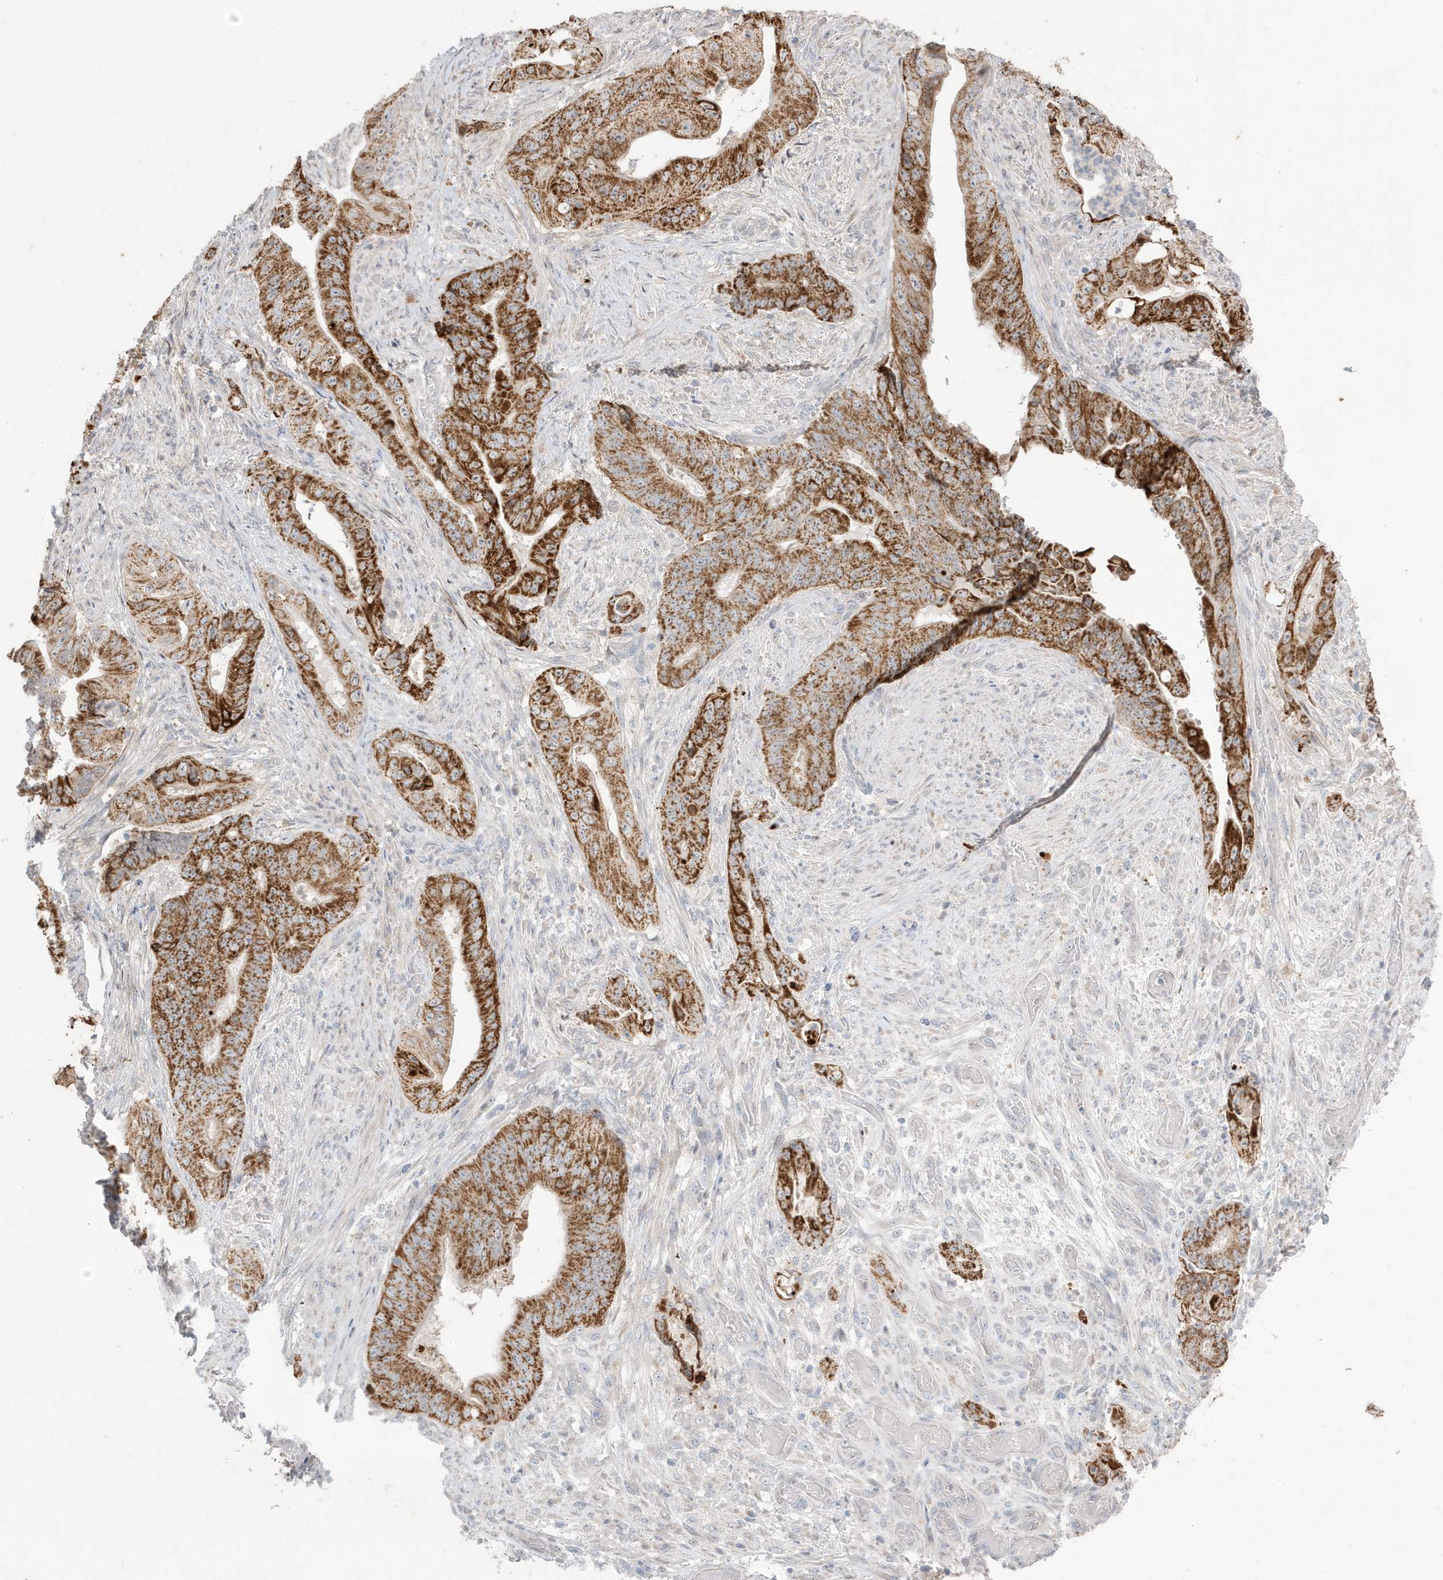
{"staining": {"intensity": "strong", "quantity": ">75%", "location": "cytoplasmic/membranous"}, "tissue": "stomach cancer", "cell_type": "Tumor cells", "image_type": "cancer", "snomed": [{"axis": "morphology", "description": "Adenocarcinoma, NOS"}, {"axis": "topography", "description": "Stomach"}], "caption": "High-power microscopy captured an IHC image of stomach adenocarcinoma, revealing strong cytoplasmic/membranous expression in approximately >75% of tumor cells.", "gene": "FNDC1", "patient": {"sex": "female", "age": 73}}